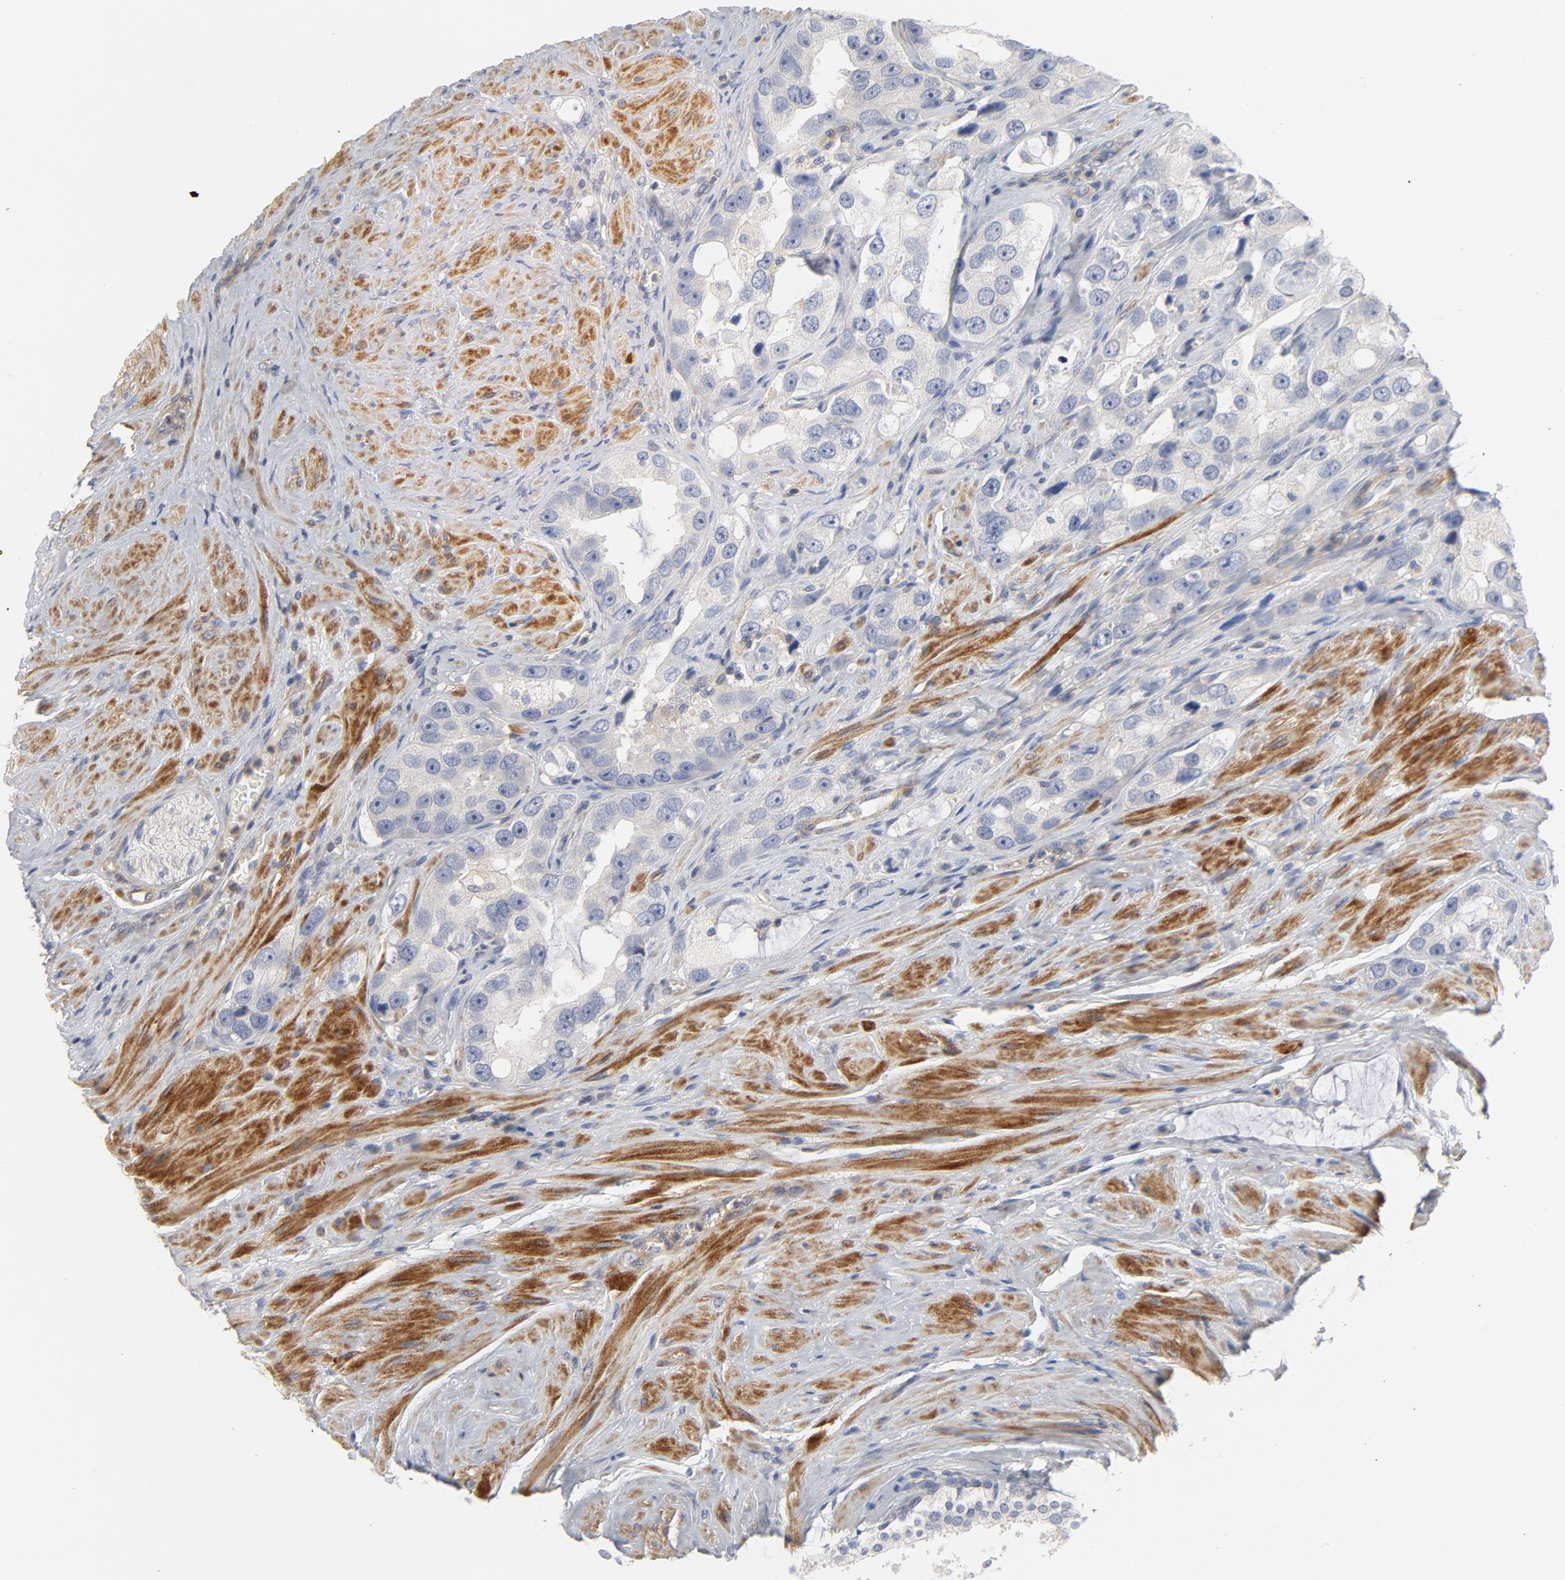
{"staining": {"intensity": "negative", "quantity": "none", "location": "none"}, "tissue": "prostate cancer", "cell_type": "Tumor cells", "image_type": "cancer", "snomed": [{"axis": "morphology", "description": "Adenocarcinoma, High grade"}, {"axis": "topography", "description": "Prostate"}], "caption": "The immunohistochemistry histopathology image has no significant positivity in tumor cells of prostate adenocarcinoma (high-grade) tissue. (Stains: DAB immunohistochemistry (IHC) with hematoxylin counter stain, Microscopy: brightfield microscopy at high magnification).", "gene": "ROCK1", "patient": {"sex": "male", "age": 63}}